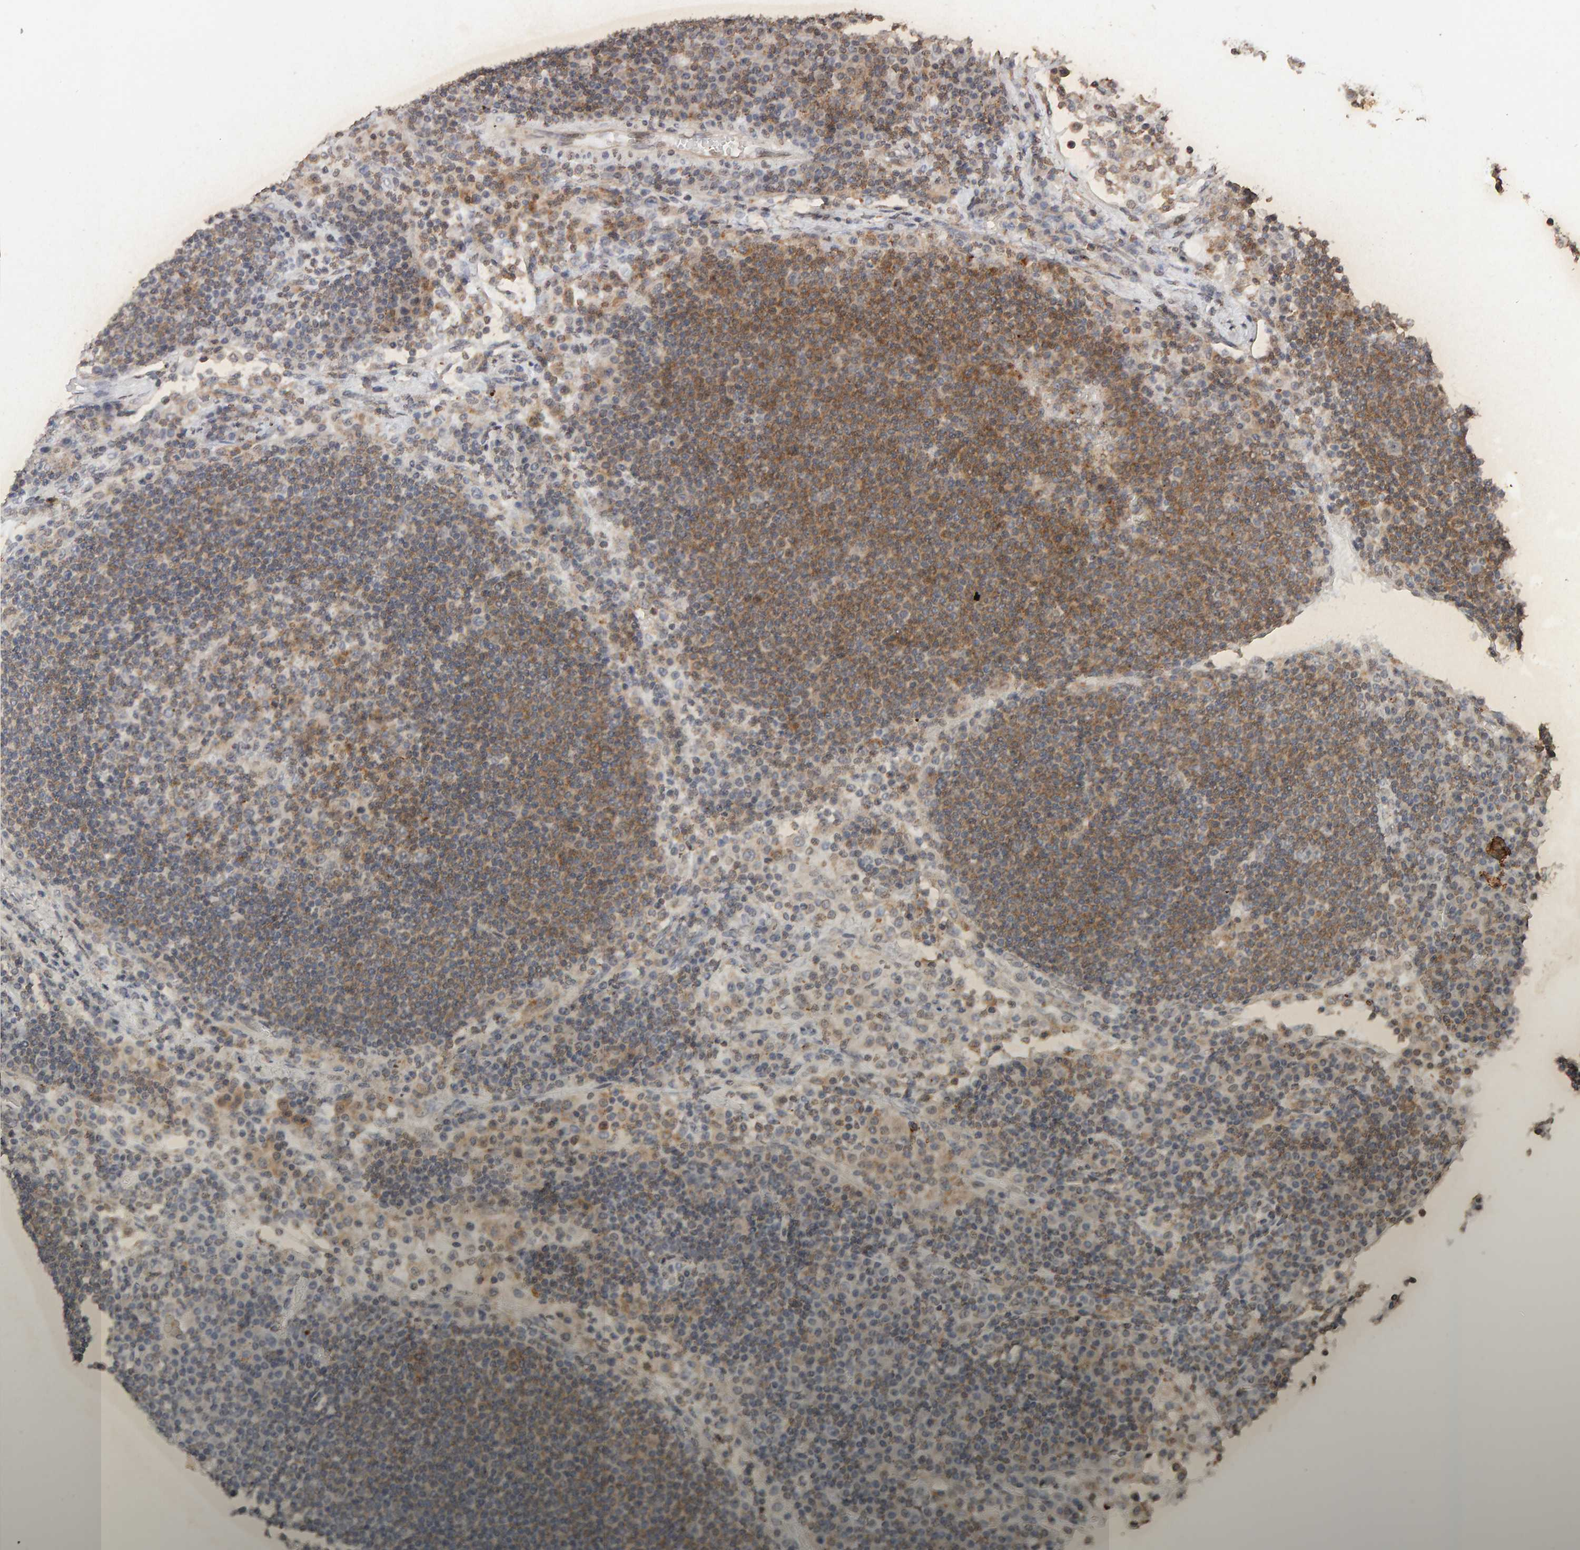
{"staining": {"intensity": "moderate", "quantity": "25%-75%", "location": "cytoplasmic/membranous"}, "tissue": "lymph node", "cell_type": "Germinal center cells", "image_type": "normal", "snomed": [{"axis": "morphology", "description": "Normal tissue, NOS"}, {"axis": "topography", "description": "Lymph node"}], "caption": "IHC histopathology image of unremarkable lymph node: human lymph node stained using immunohistochemistry (IHC) exhibits medium levels of moderate protein expression localized specifically in the cytoplasmic/membranous of germinal center cells, appearing as a cytoplasmic/membranous brown color.", "gene": "DNAJB5", "patient": {"sex": "female", "age": 53}}